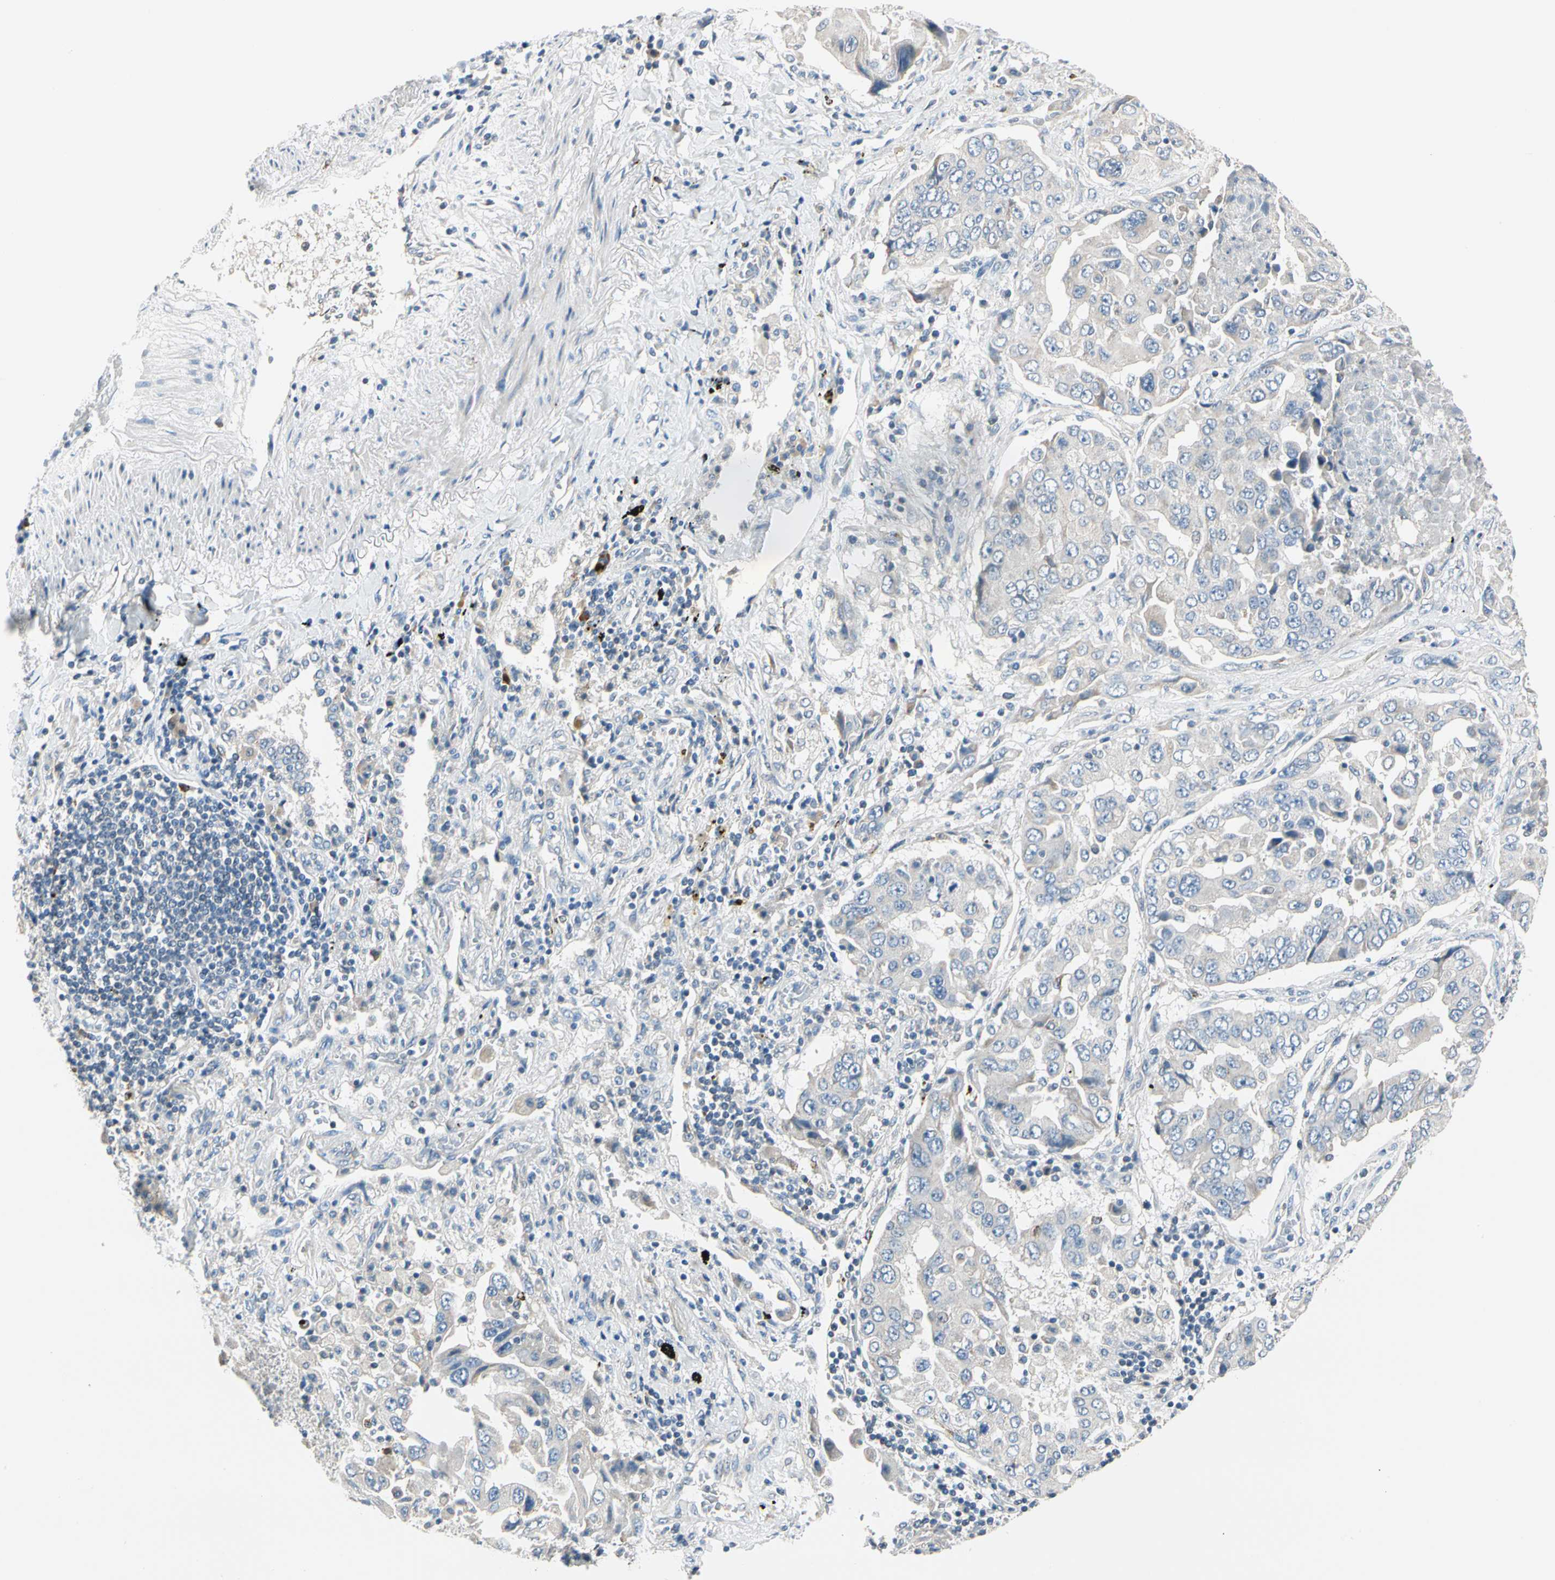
{"staining": {"intensity": "weak", "quantity": "<25%", "location": "cytoplasmic/membranous"}, "tissue": "lung cancer", "cell_type": "Tumor cells", "image_type": "cancer", "snomed": [{"axis": "morphology", "description": "Adenocarcinoma, NOS"}, {"axis": "topography", "description": "Lung"}], "caption": "DAB immunohistochemical staining of human adenocarcinoma (lung) shows no significant positivity in tumor cells.", "gene": "GPR153", "patient": {"sex": "female", "age": 65}}